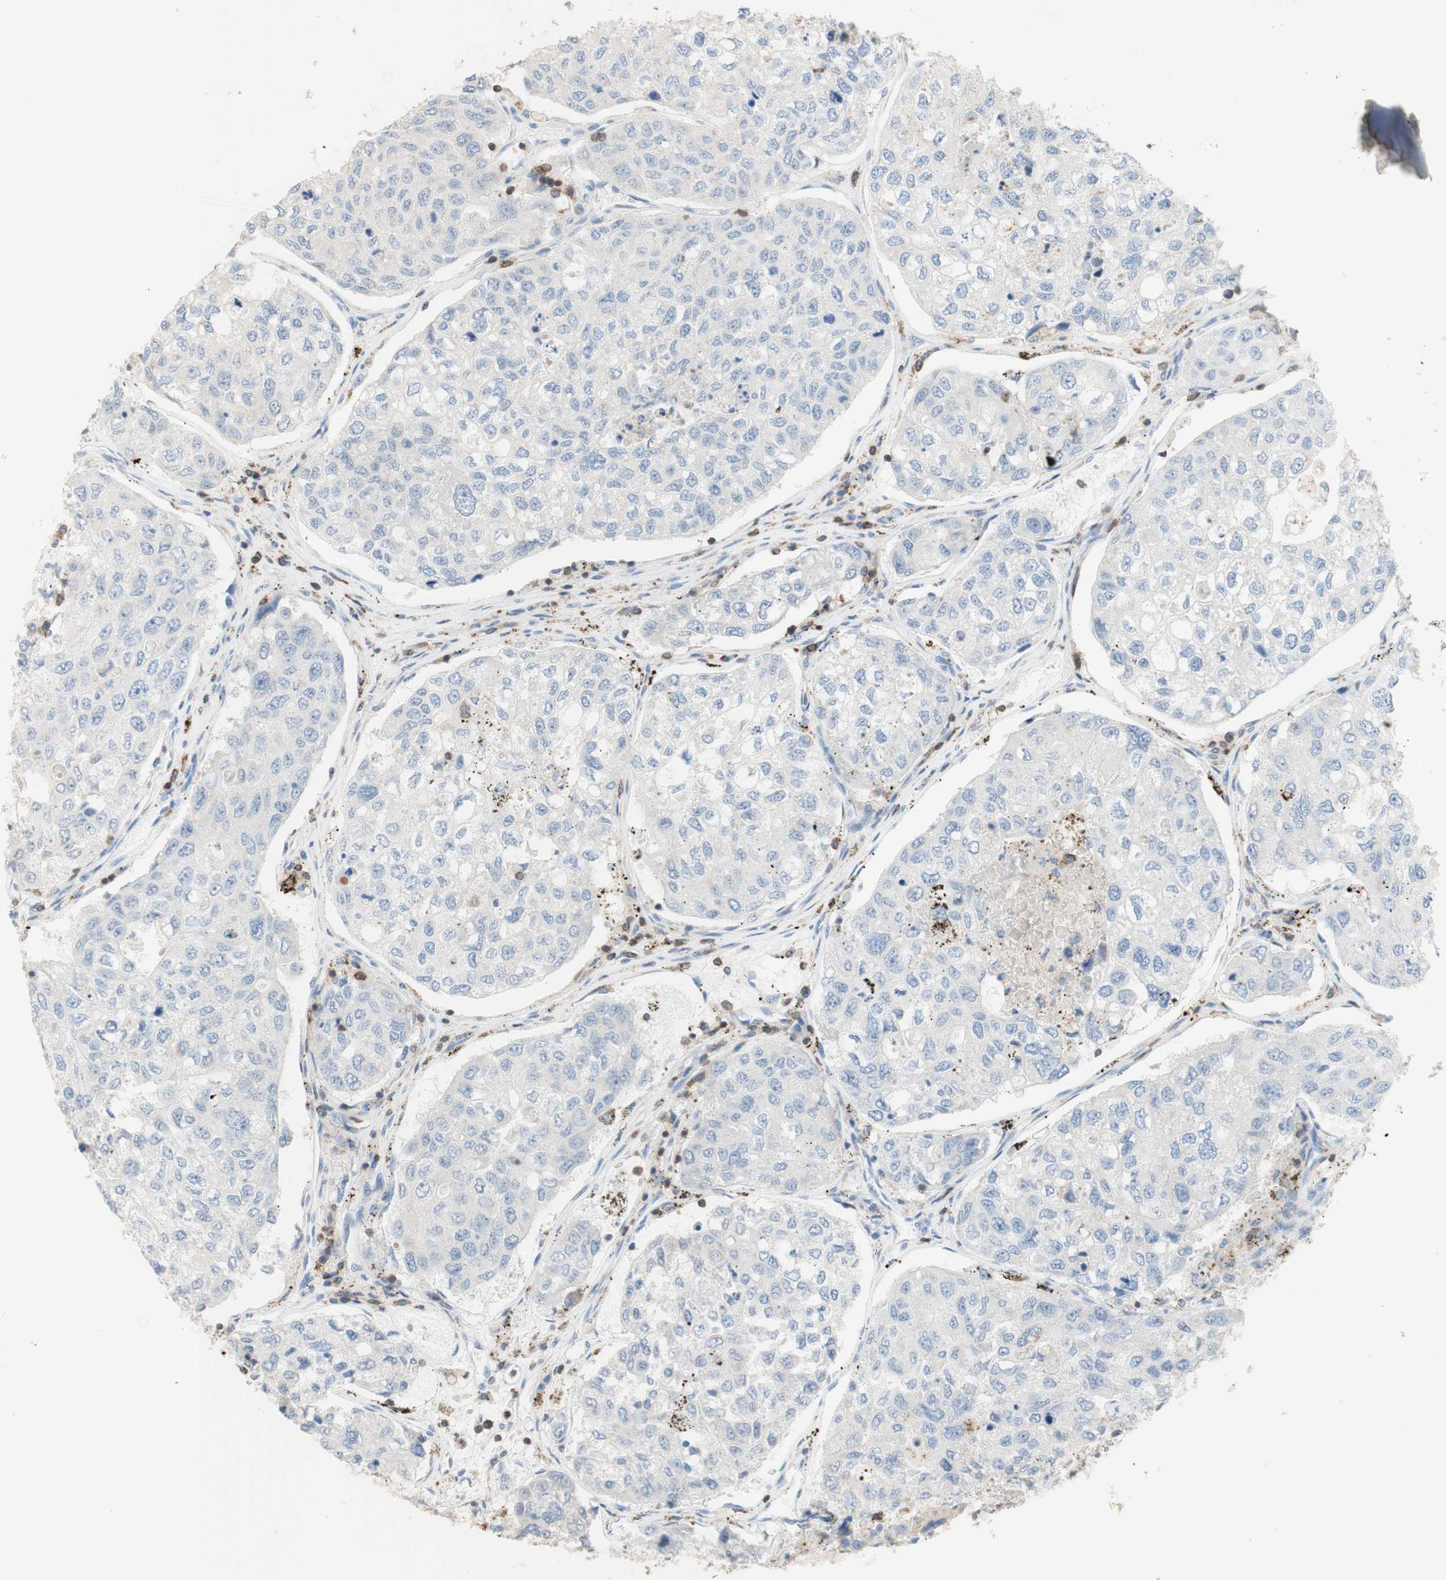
{"staining": {"intensity": "negative", "quantity": "none", "location": "none"}, "tissue": "urothelial cancer", "cell_type": "Tumor cells", "image_type": "cancer", "snomed": [{"axis": "morphology", "description": "Urothelial carcinoma, High grade"}, {"axis": "topography", "description": "Lymph node"}, {"axis": "topography", "description": "Urinary bladder"}], "caption": "An IHC micrograph of urothelial cancer is shown. There is no staining in tumor cells of urothelial cancer.", "gene": "SPINK6", "patient": {"sex": "male", "age": 51}}